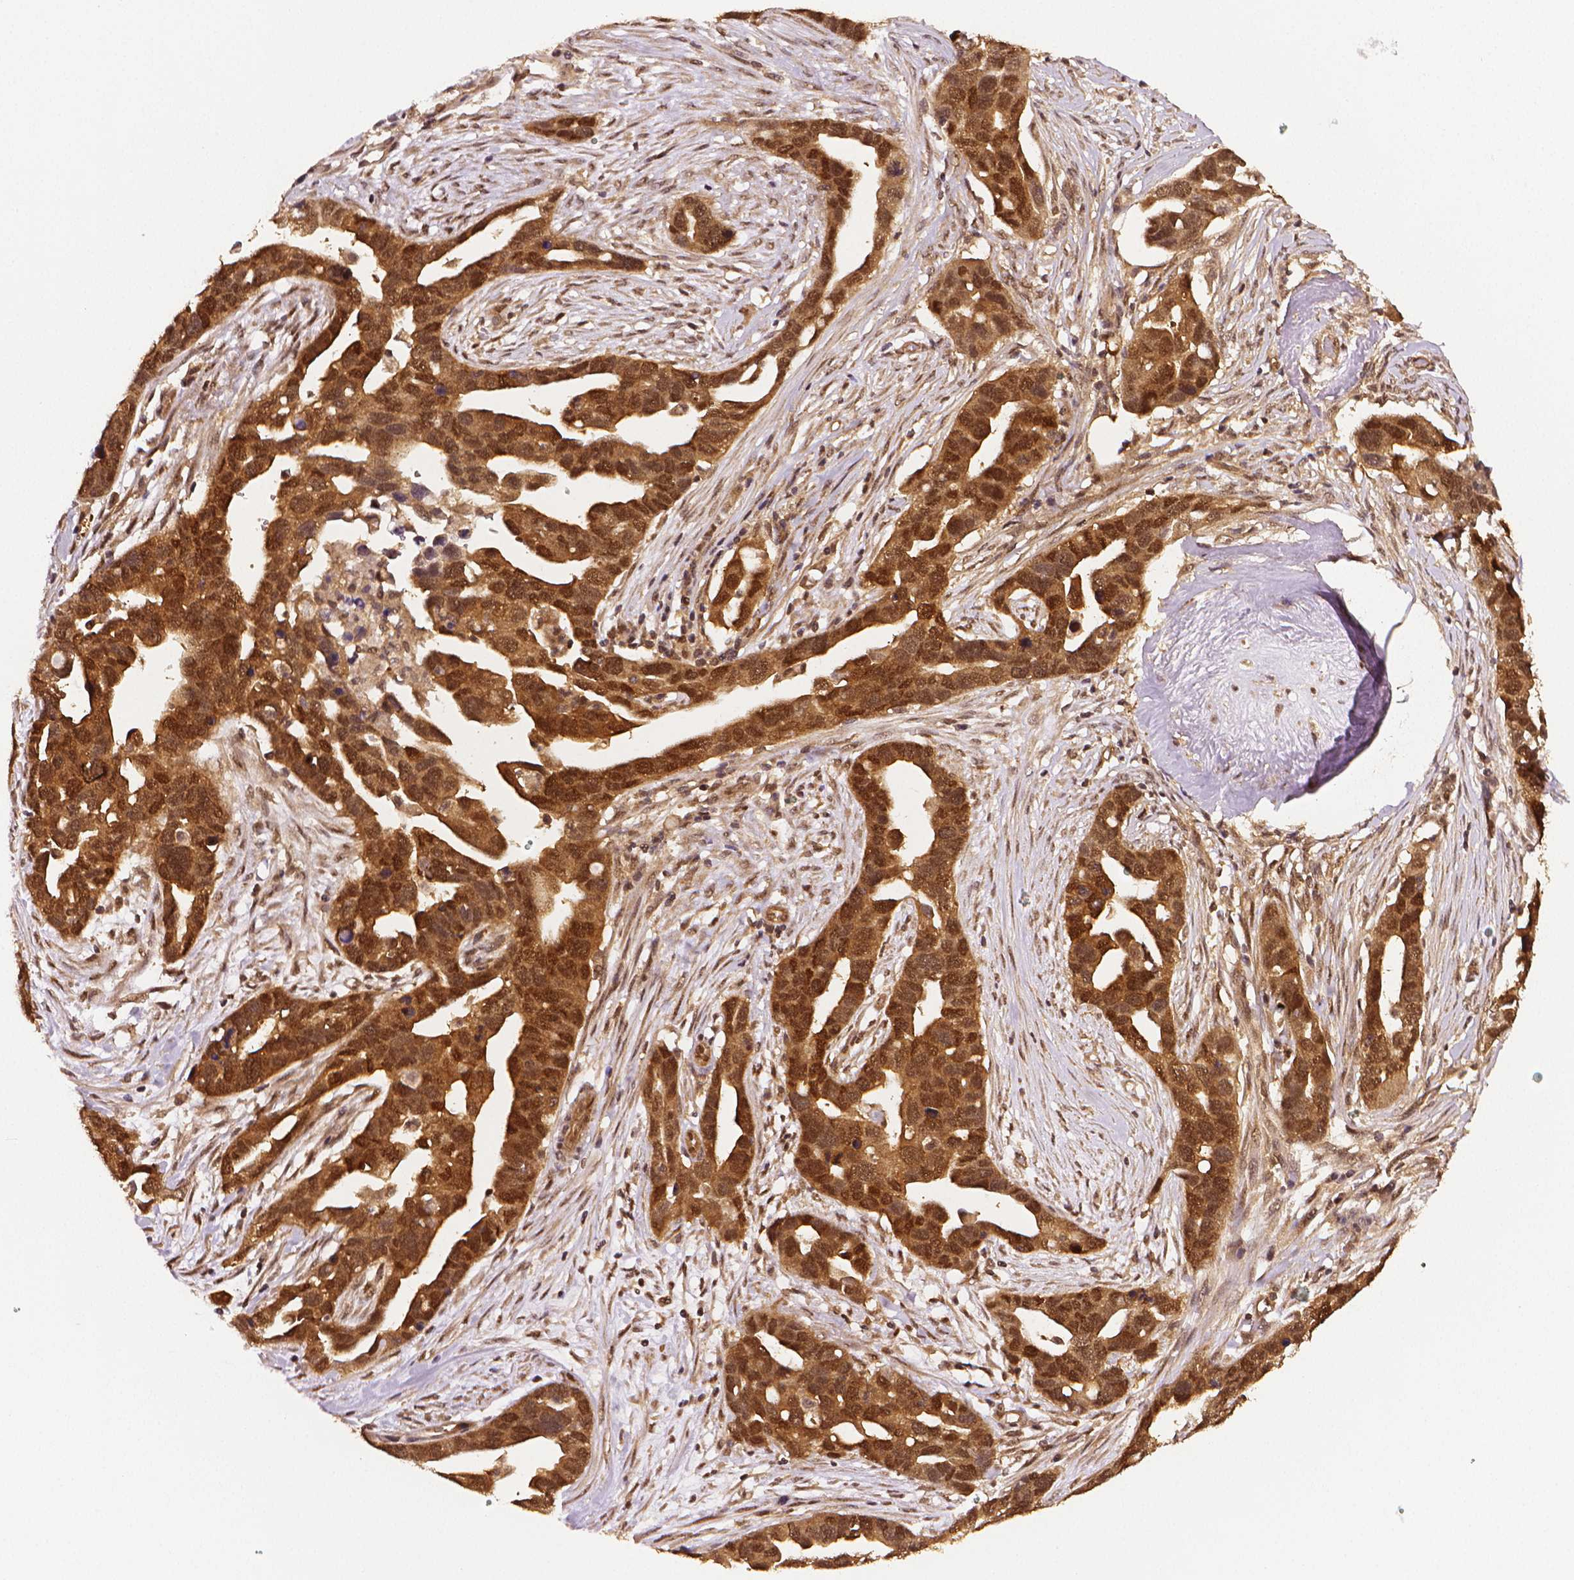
{"staining": {"intensity": "strong", "quantity": ">75%", "location": "cytoplasmic/membranous"}, "tissue": "ovarian cancer", "cell_type": "Tumor cells", "image_type": "cancer", "snomed": [{"axis": "morphology", "description": "Cystadenocarcinoma, serous, NOS"}, {"axis": "topography", "description": "Ovary"}], "caption": "An image showing strong cytoplasmic/membranous positivity in about >75% of tumor cells in ovarian cancer (serous cystadenocarcinoma), as visualized by brown immunohistochemical staining.", "gene": "STAT3", "patient": {"sex": "female", "age": 54}}